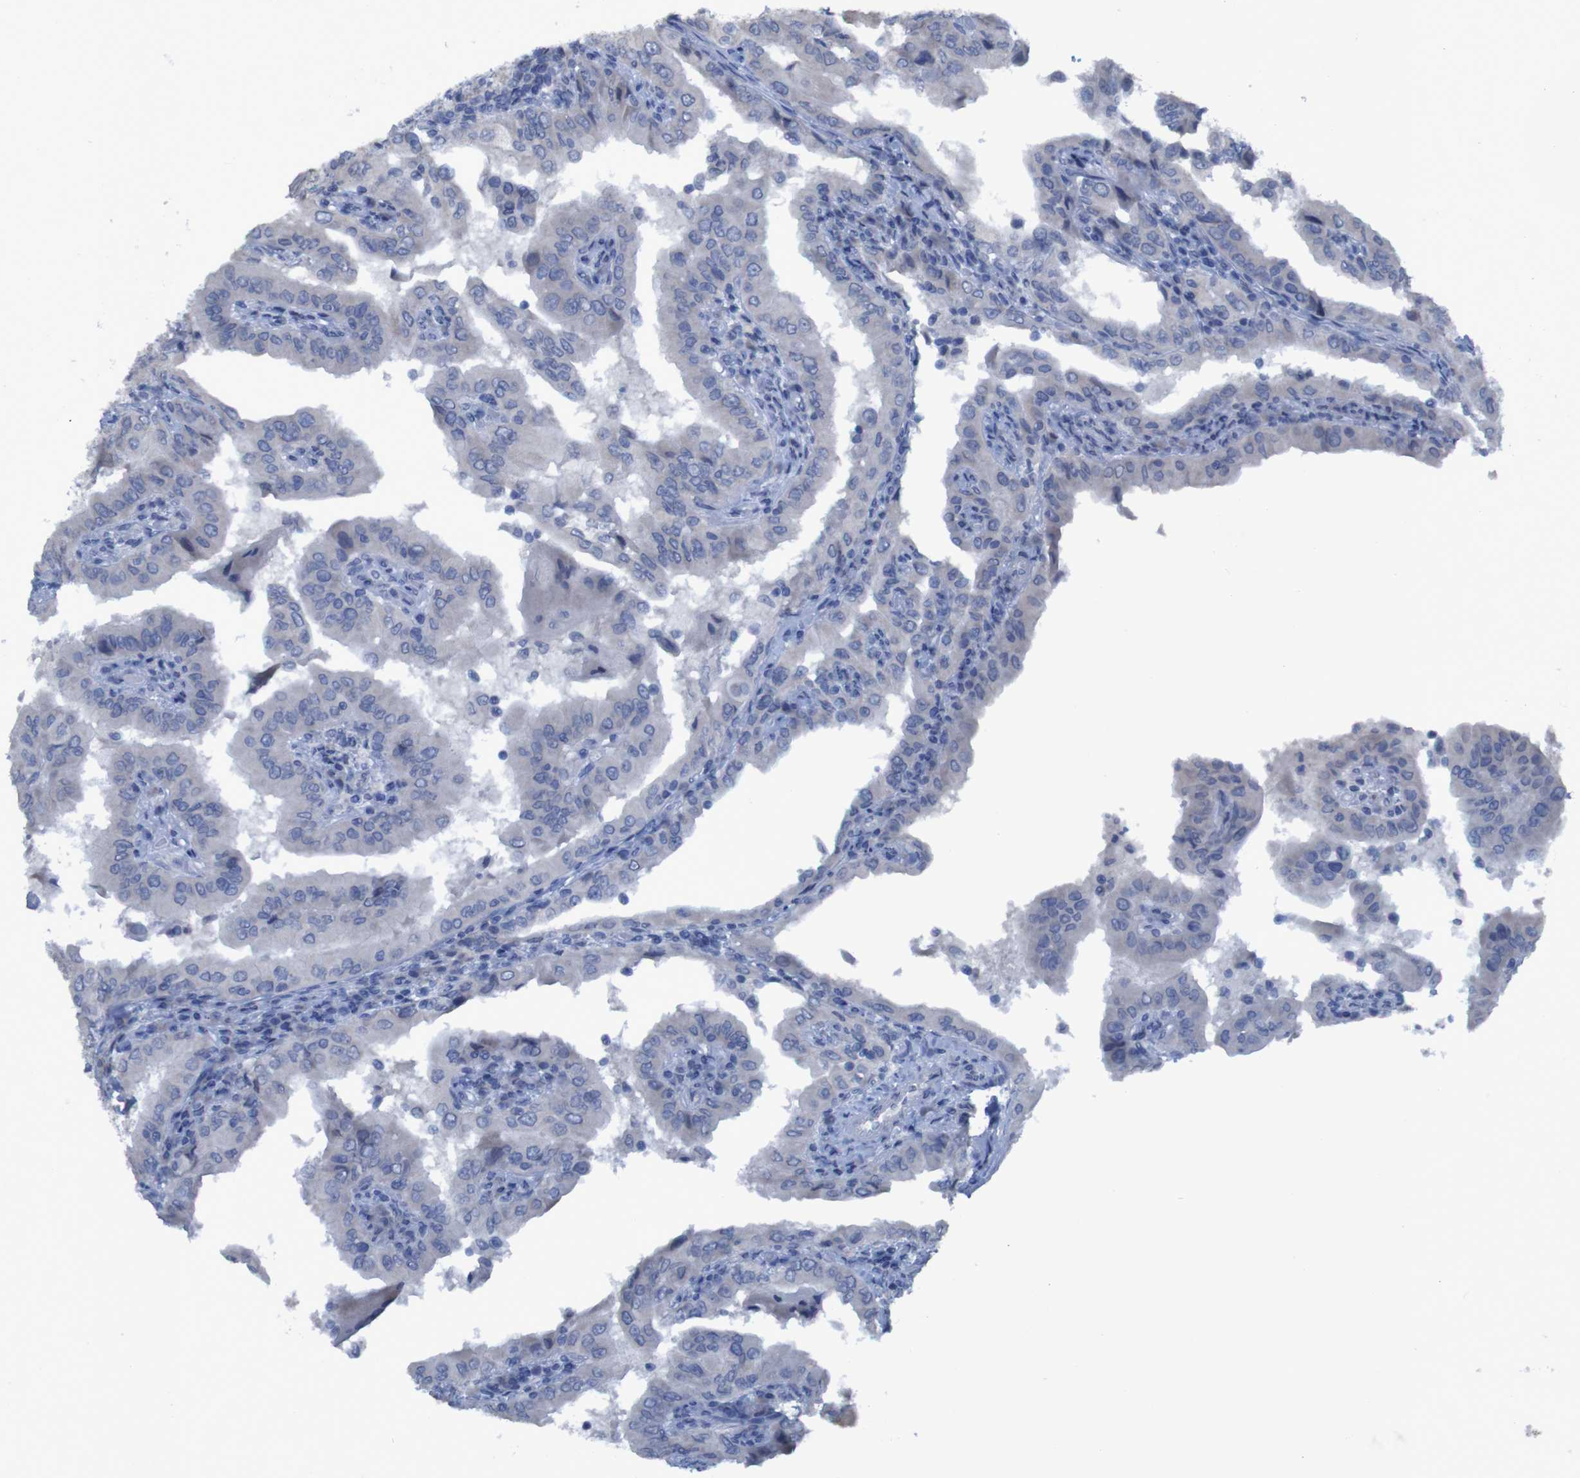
{"staining": {"intensity": "negative", "quantity": "none", "location": "none"}, "tissue": "thyroid cancer", "cell_type": "Tumor cells", "image_type": "cancer", "snomed": [{"axis": "morphology", "description": "Papillary adenocarcinoma, NOS"}, {"axis": "topography", "description": "Thyroid gland"}], "caption": "Tumor cells are negative for brown protein staining in papillary adenocarcinoma (thyroid).", "gene": "CLDN18", "patient": {"sex": "male", "age": 33}}